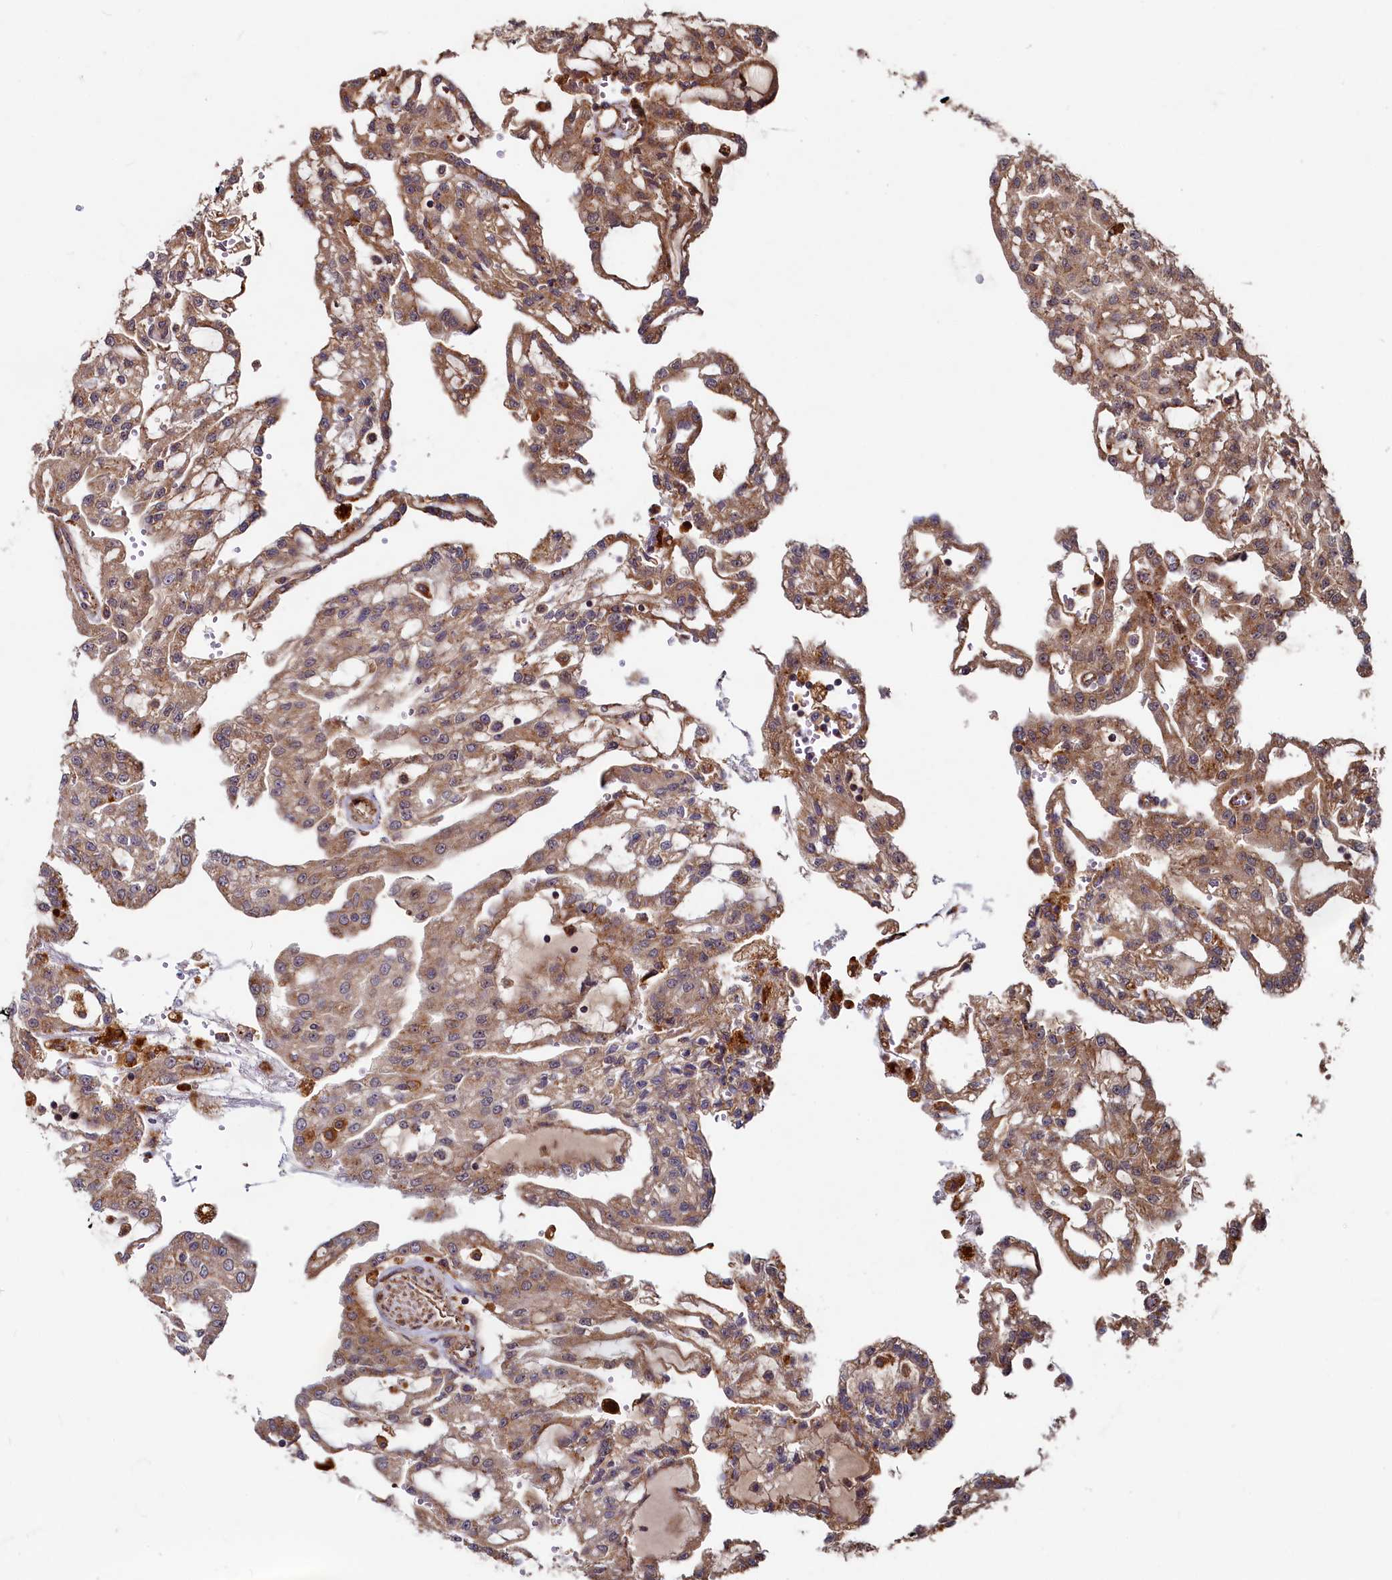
{"staining": {"intensity": "moderate", "quantity": ">75%", "location": "cytoplasmic/membranous"}, "tissue": "renal cancer", "cell_type": "Tumor cells", "image_type": "cancer", "snomed": [{"axis": "morphology", "description": "Adenocarcinoma, NOS"}, {"axis": "topography", "description": "Kidney"}], "caption": "A brown stain labels moderate cytoplasmic/membranous positivity of a protein in human renal adenocarcinoma tumor cells.", "gene": "TRIM23", "patient": {"sex": "male", "age": 63}}